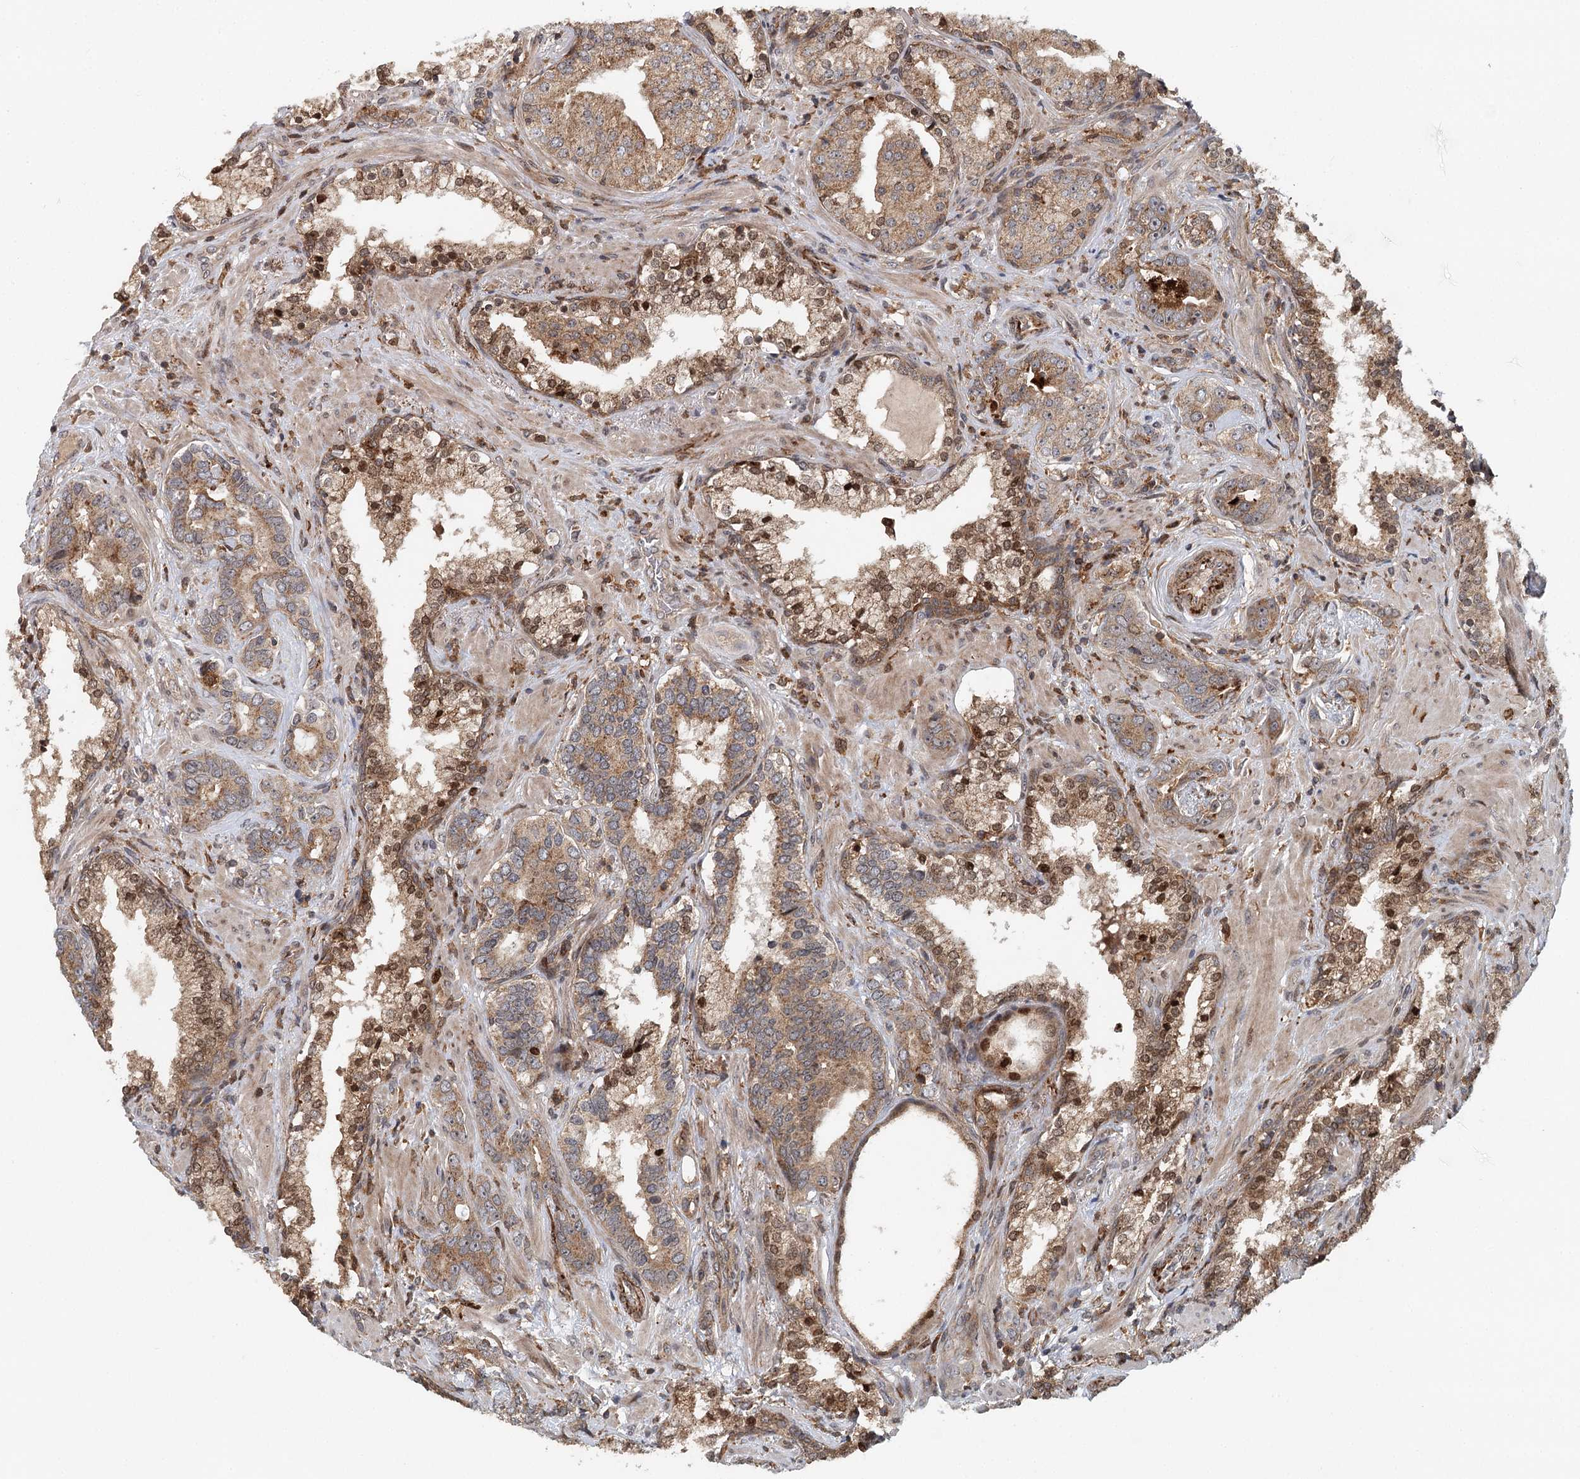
{"staining": {"intensity": "moderate", "quantity": ">75%", "location": "cytoplasmic/membranous"}, "tissue": "prostate cancer", "cell_type": "Tumor cells", "image_type": "cancer", "snomed": [{"axis": "morphology", "description": "Adenocarcinoma, High grade"}, {"axis": "topography", "description": "Prostate"}], "caption": "Protein expression analysis of prostate cancer (adenocarcinoma (high-grade)) displays moderate cytoplasmic/membranous staining in about >75% of tumor cells.", "gene": "RNF111", "patient": {"sex": "male", "age": 58}}